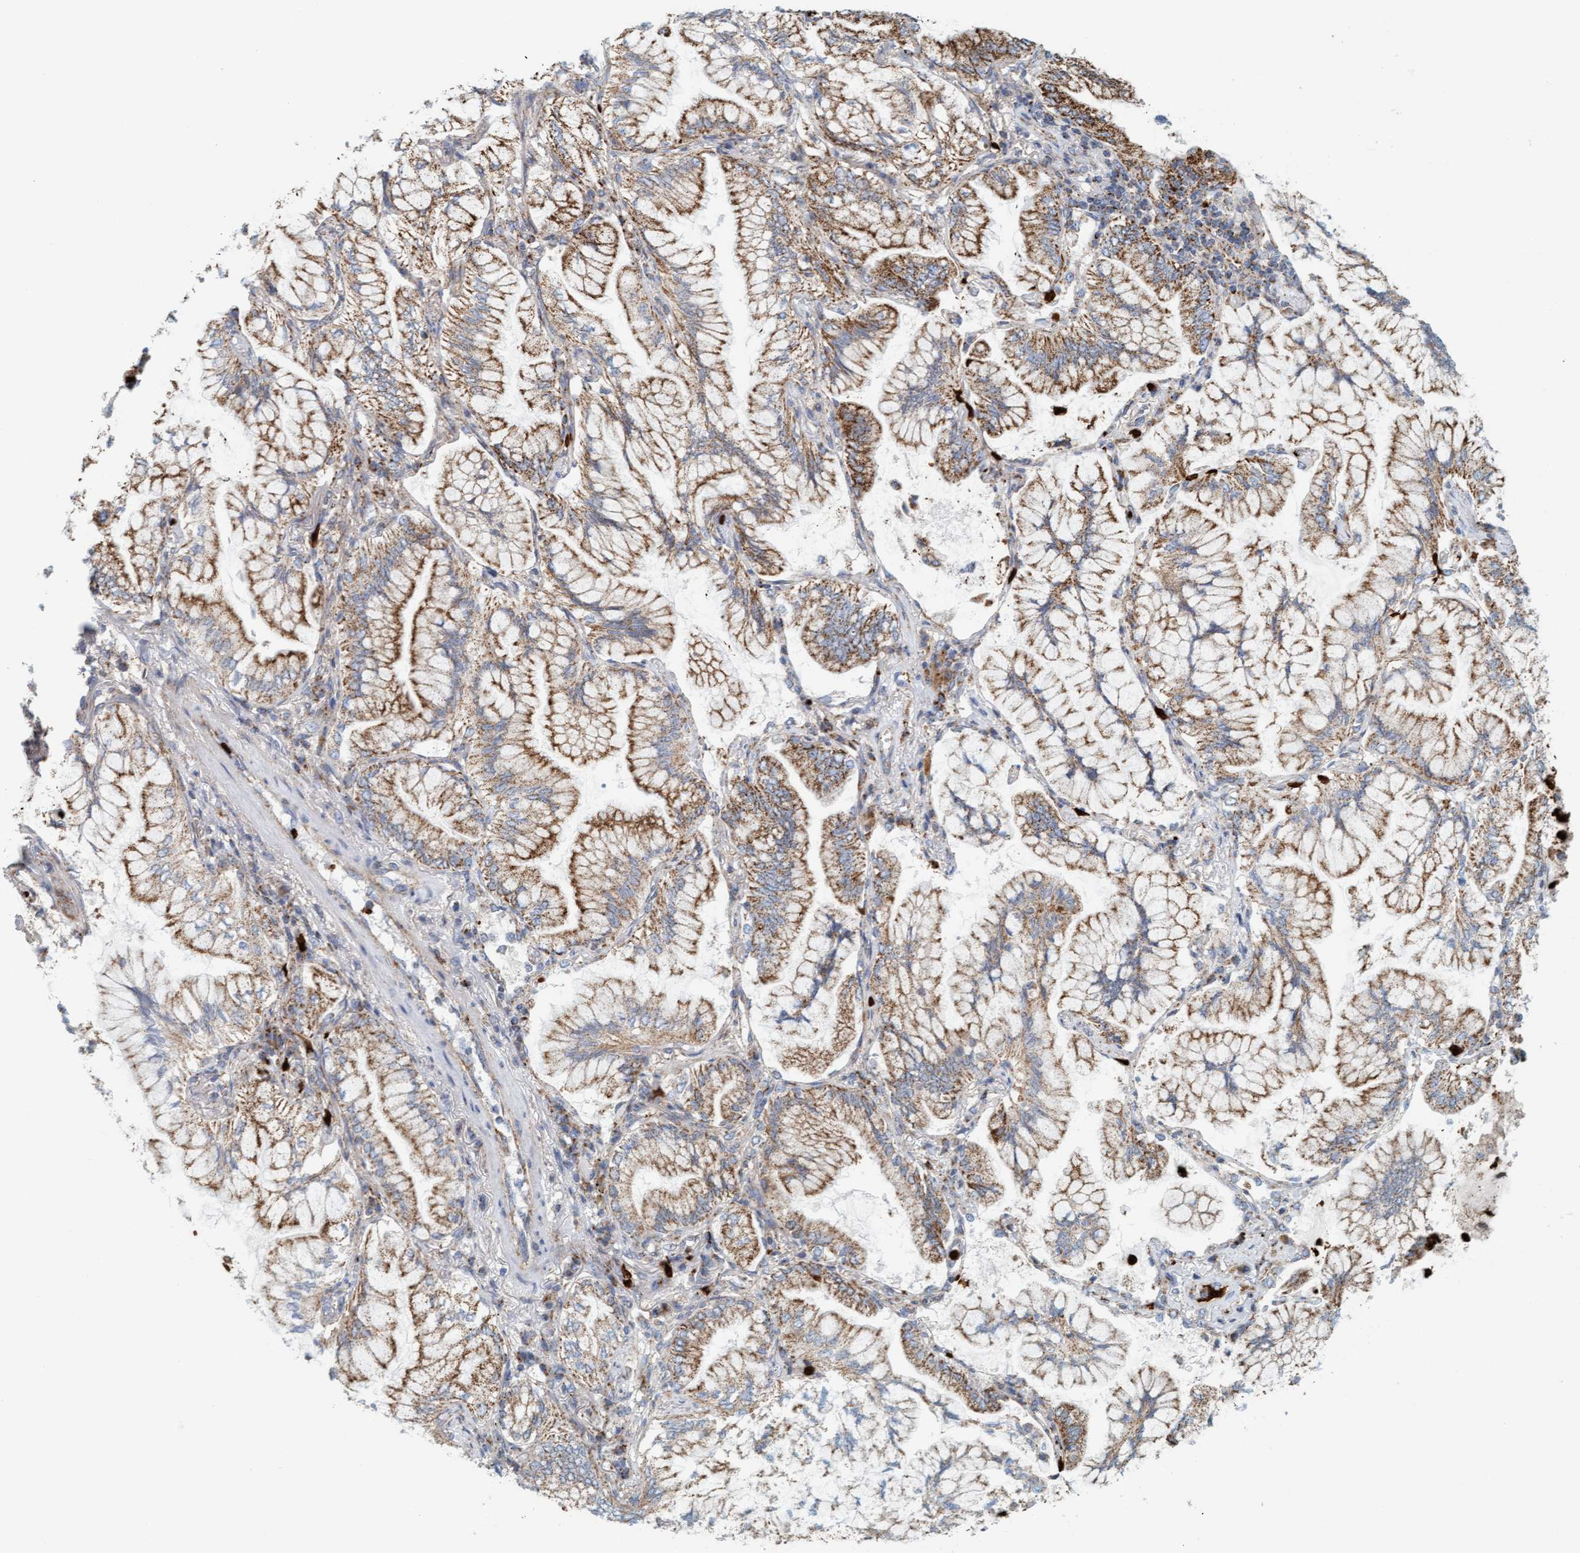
{"staining": {"intensity": "moderate", "quantity": ">75%", "location": "cytoplasmic/membranous"}, "tissue": "lung cancer", "cell_type": "Tumor cells", "image_type": "cancer", "snomed": [{"axis": "morphology", "description": "Adenocarcinoma, NOS"}, {"axis": "topography", "description": "Lung"}], "caption": "Lung adenocarcinoma was stained to show a protein in brown. There is medium levels of moderate cytoplasmic/membranous staining in about >75% of tumor cells.", "gene": "B9D1", "patient": {"sex": "female", "age": 70}}